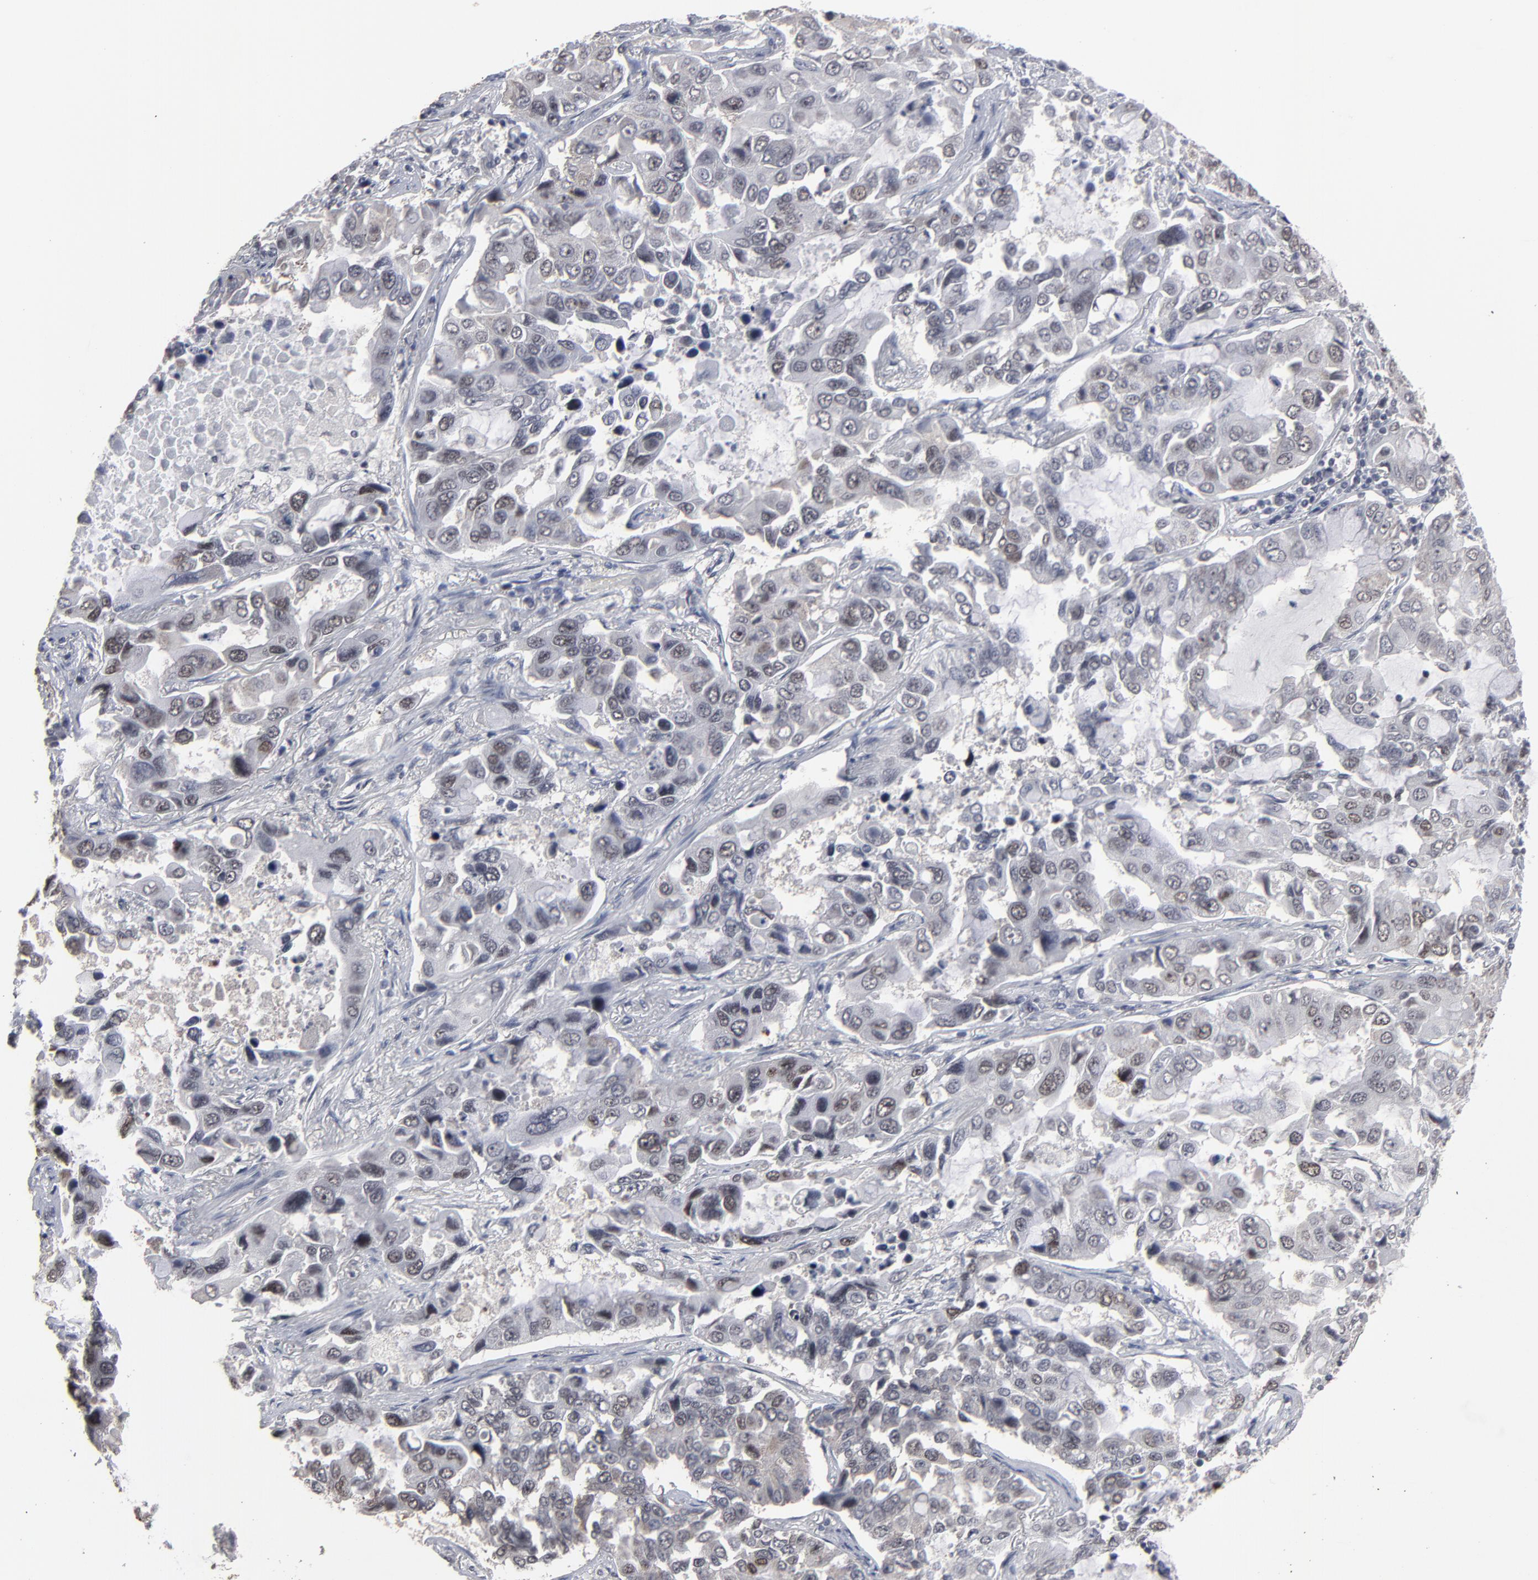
{"staining": {"intensity": "negative", "quantity": "none", "location": "none"}, "tissue": "lung cancer", "cell_type": "Tumor cells", "image_type": "cancer", "snomed": [{"axis": "morphology", "description": "Adenocarcinoma, NOS"}, {"axis": "topography", "description": "Lung"}], "caption": "Immunohistochemistry of adenocarcinoma (lung) displays no positivity in tumor cells.", "gene": "SSRP1", "patient": {"sex": "male", "age": 64}}